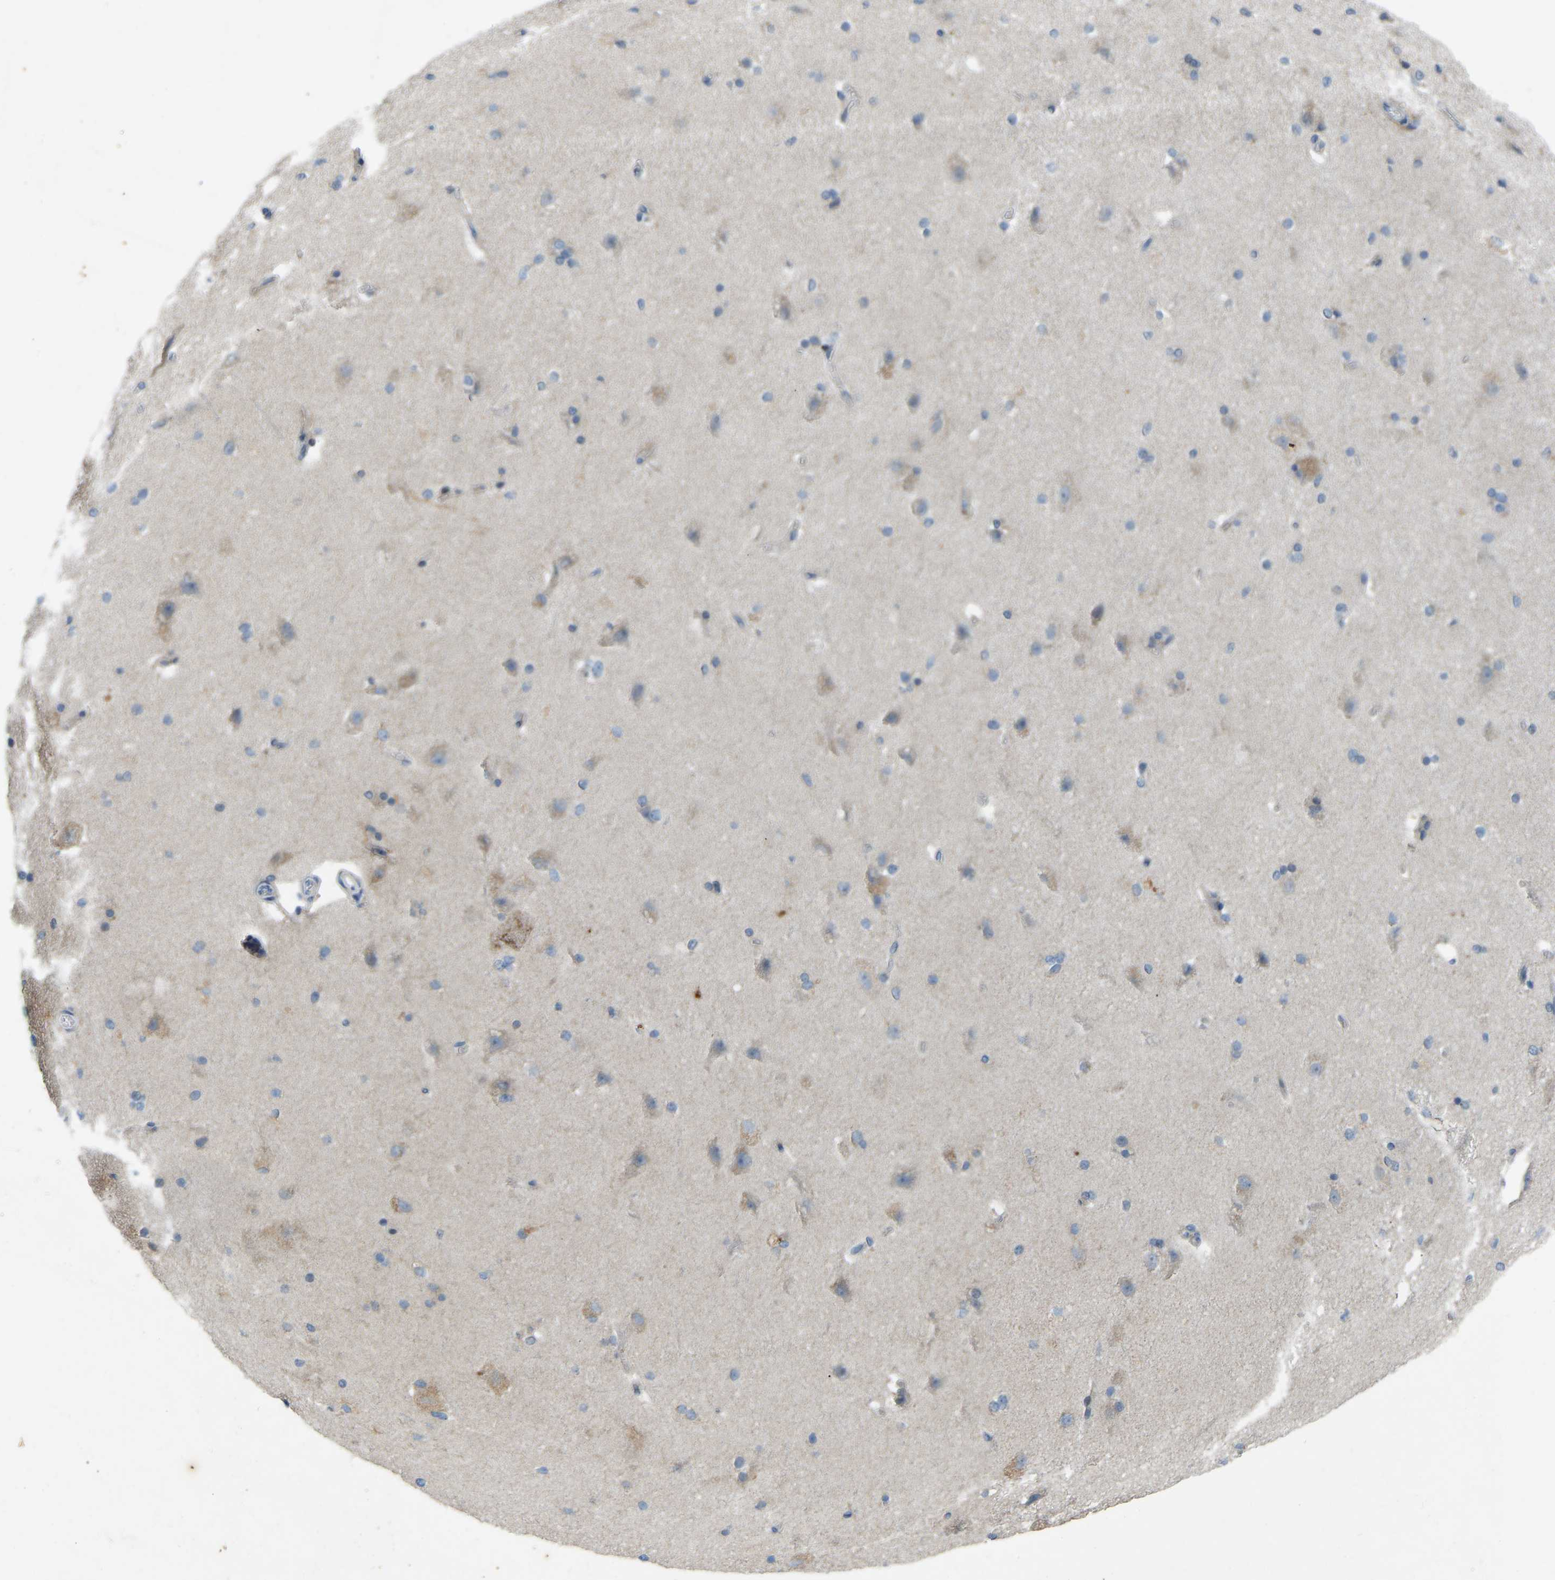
{"staining": {"intensity": "negative", "quantity": "none", "location": "none"}, "tissue": "cerebral cortex", "cell_type": "Endothelial cells", "image_type": "normal", "snomed": [{"axis": "morphology", "description": "Normal tissue, NOS"}, {"axis": "topography", "description": "Cerebral cortex"}, {"axis": "topography", "description": "Hippocampus"}], "caption": "Micrograph shows no significant protein staining in endothelial cells of benign cerebral cortex. The staining is performed using DAB brown chromogen with nuclei counter-stained in using hematoxylin.", "gene": "ENSG00000283765", "patient": {"sex": "female", "age": 19}}